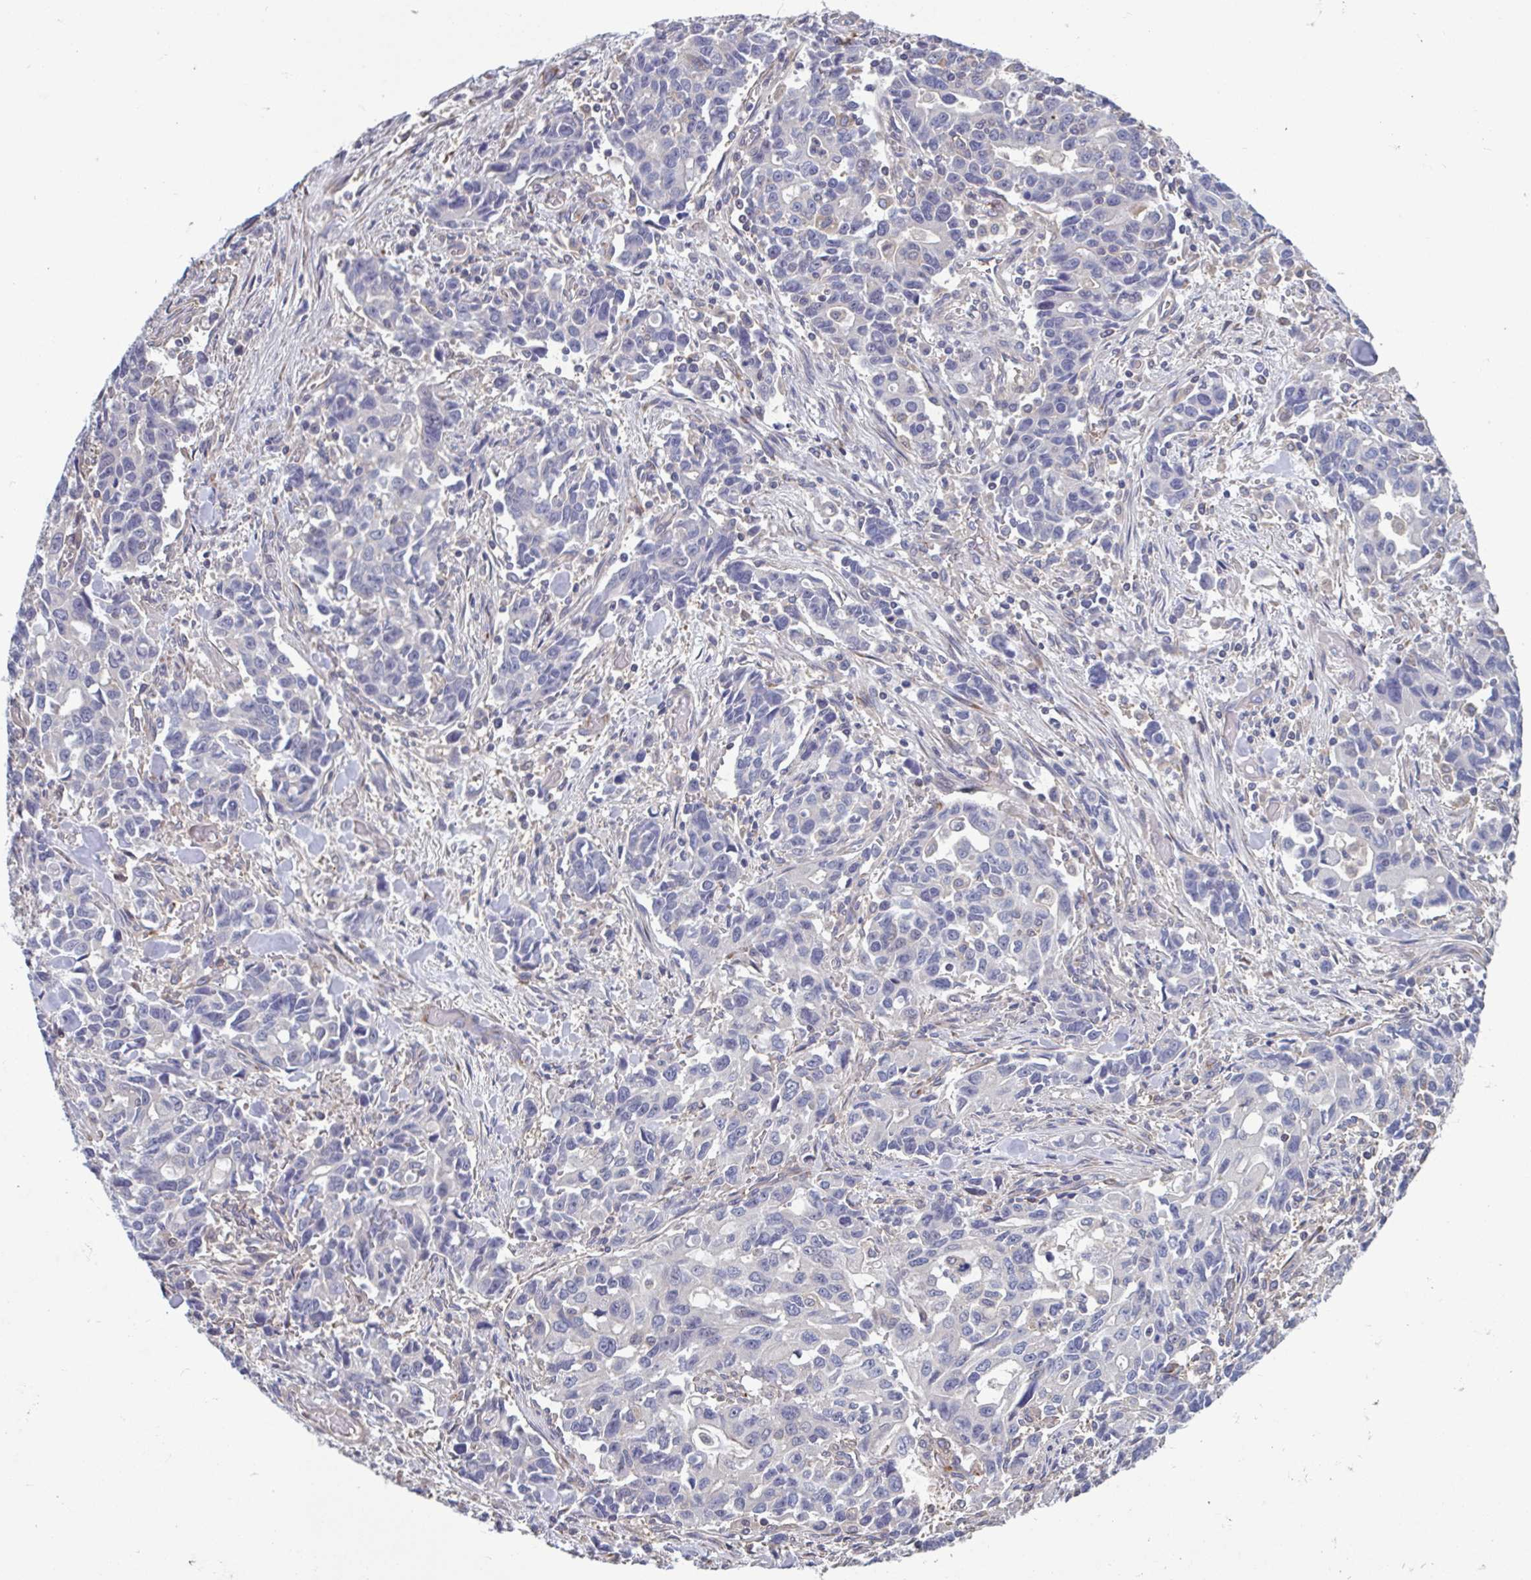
{"staining": {"intensity": "negative", "quantity": "none", "location": "none"}, "tissue": "stomach cancer", "cell_type": "Tumor cells", "image_type": "cancer", "snomed": [{"axis": "morphology", "description": "Adenocarcinoma, NOS"}, {"axis": "topography", "description": "Stomach, upper"}], "caption": "This photomicrograph is of stomach cancer stained with immunohistochemistry (IHC) to label a protein in brown with the nuclei are counter-stained blue. There is no expression in tumor cells. (Stains: DAB immunohistochemistry with hematoxylin counter stain, Microscopy: brightfield microscopy at high magnification).", "gene": "LRRC38", "patient": {"sex": "male", "age": 85}}